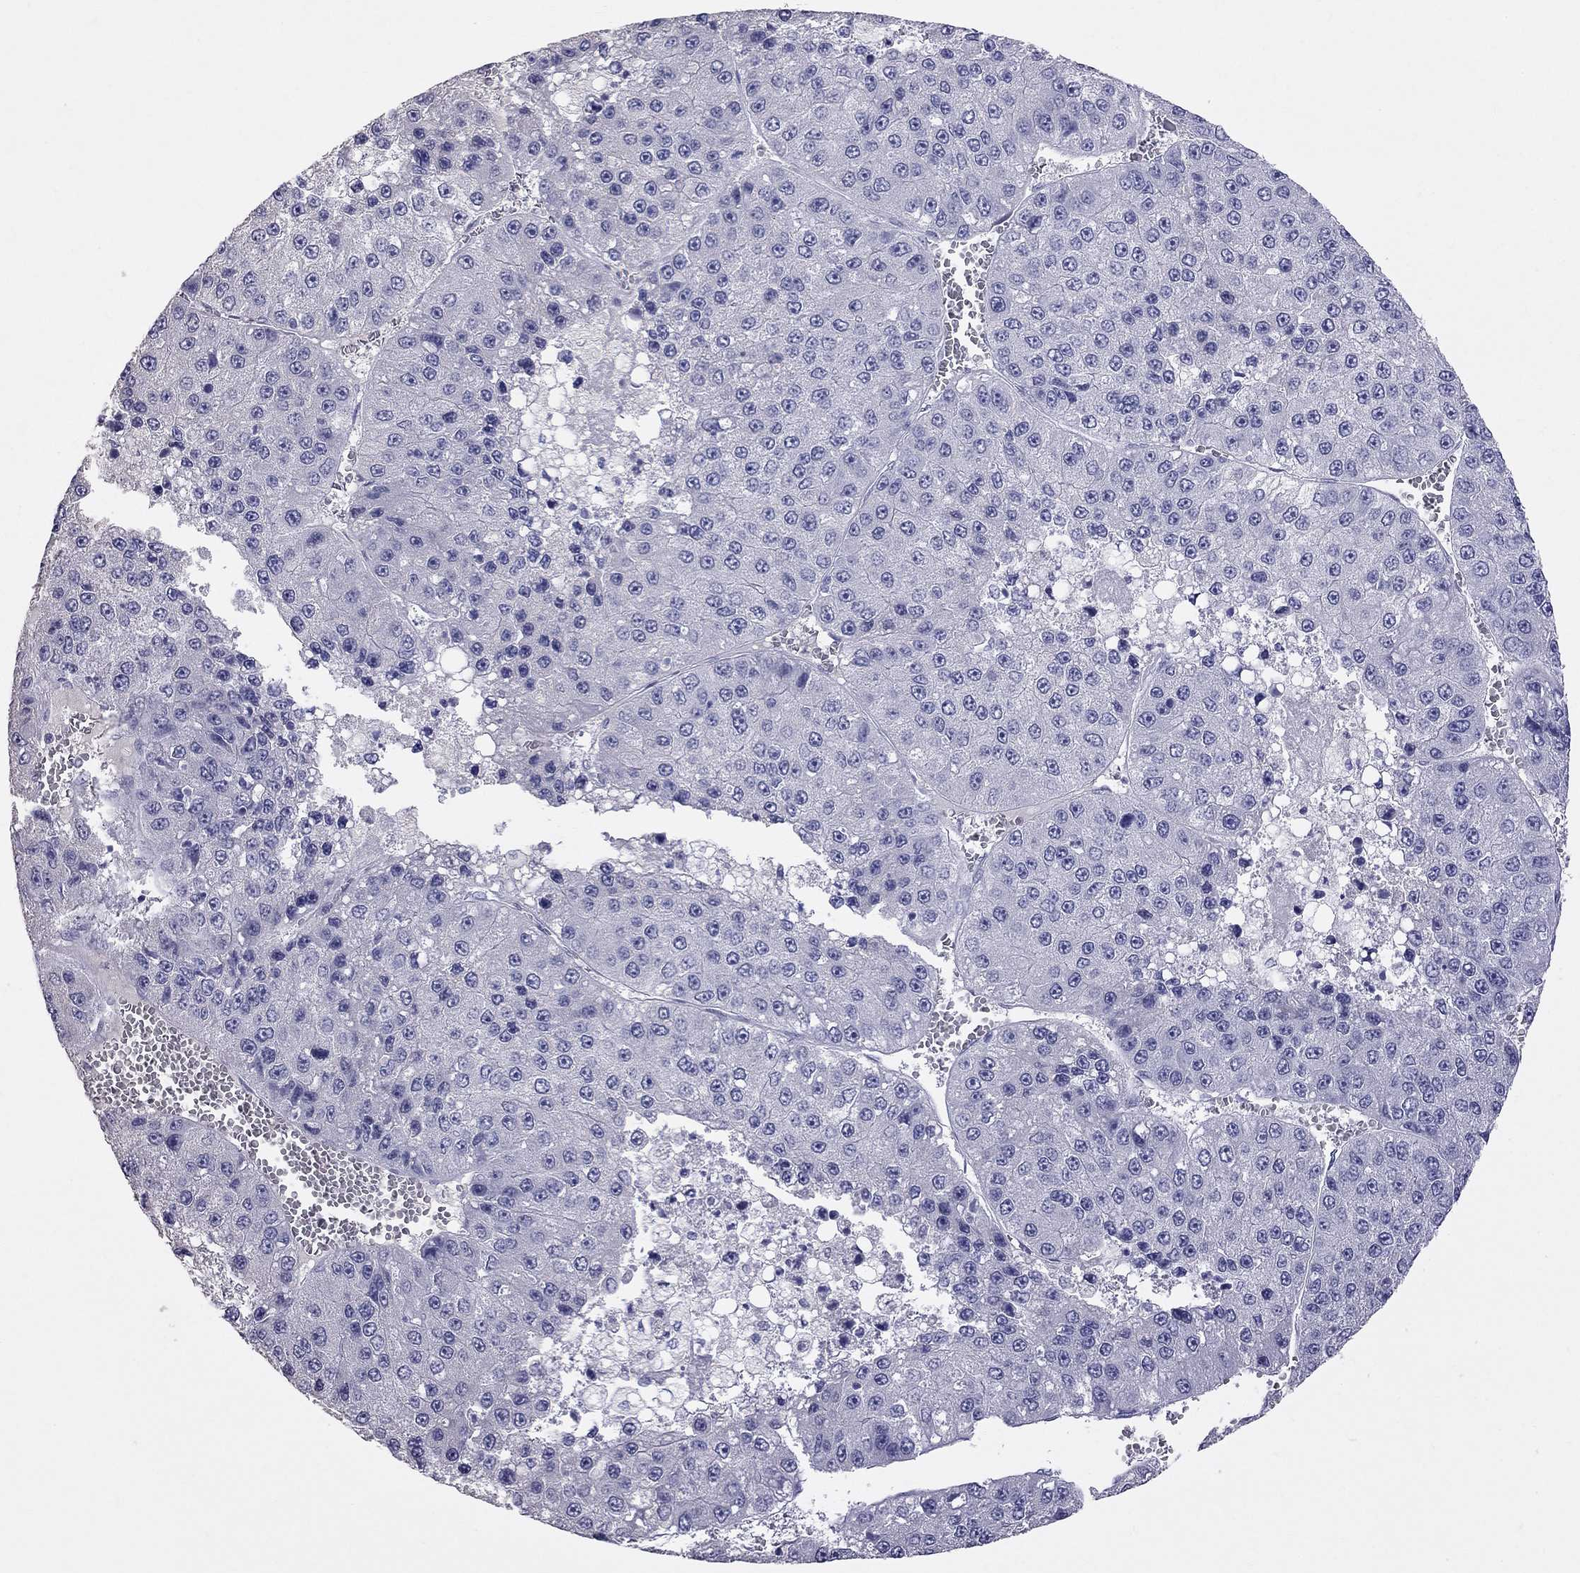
{"staining": {"intensity": "negative", "quantity": "none", "location": "none"}, "tissue": "liver cancer", "cell_type": "Tumor cells", "image_type": "cancer", "snomed": [{"axis": "morphology", "description": "Carcinoma, Hepatocellular, NOS"}, {"axis": "topography", "description": "Liver"}], "caption": "Immunohistochemistry (IHC) of human liver hepatocellular carcinoma shows no positivity in tumor cells.", "gene": "CFAP91", "patient": {"sex": "female", "age": 73}}